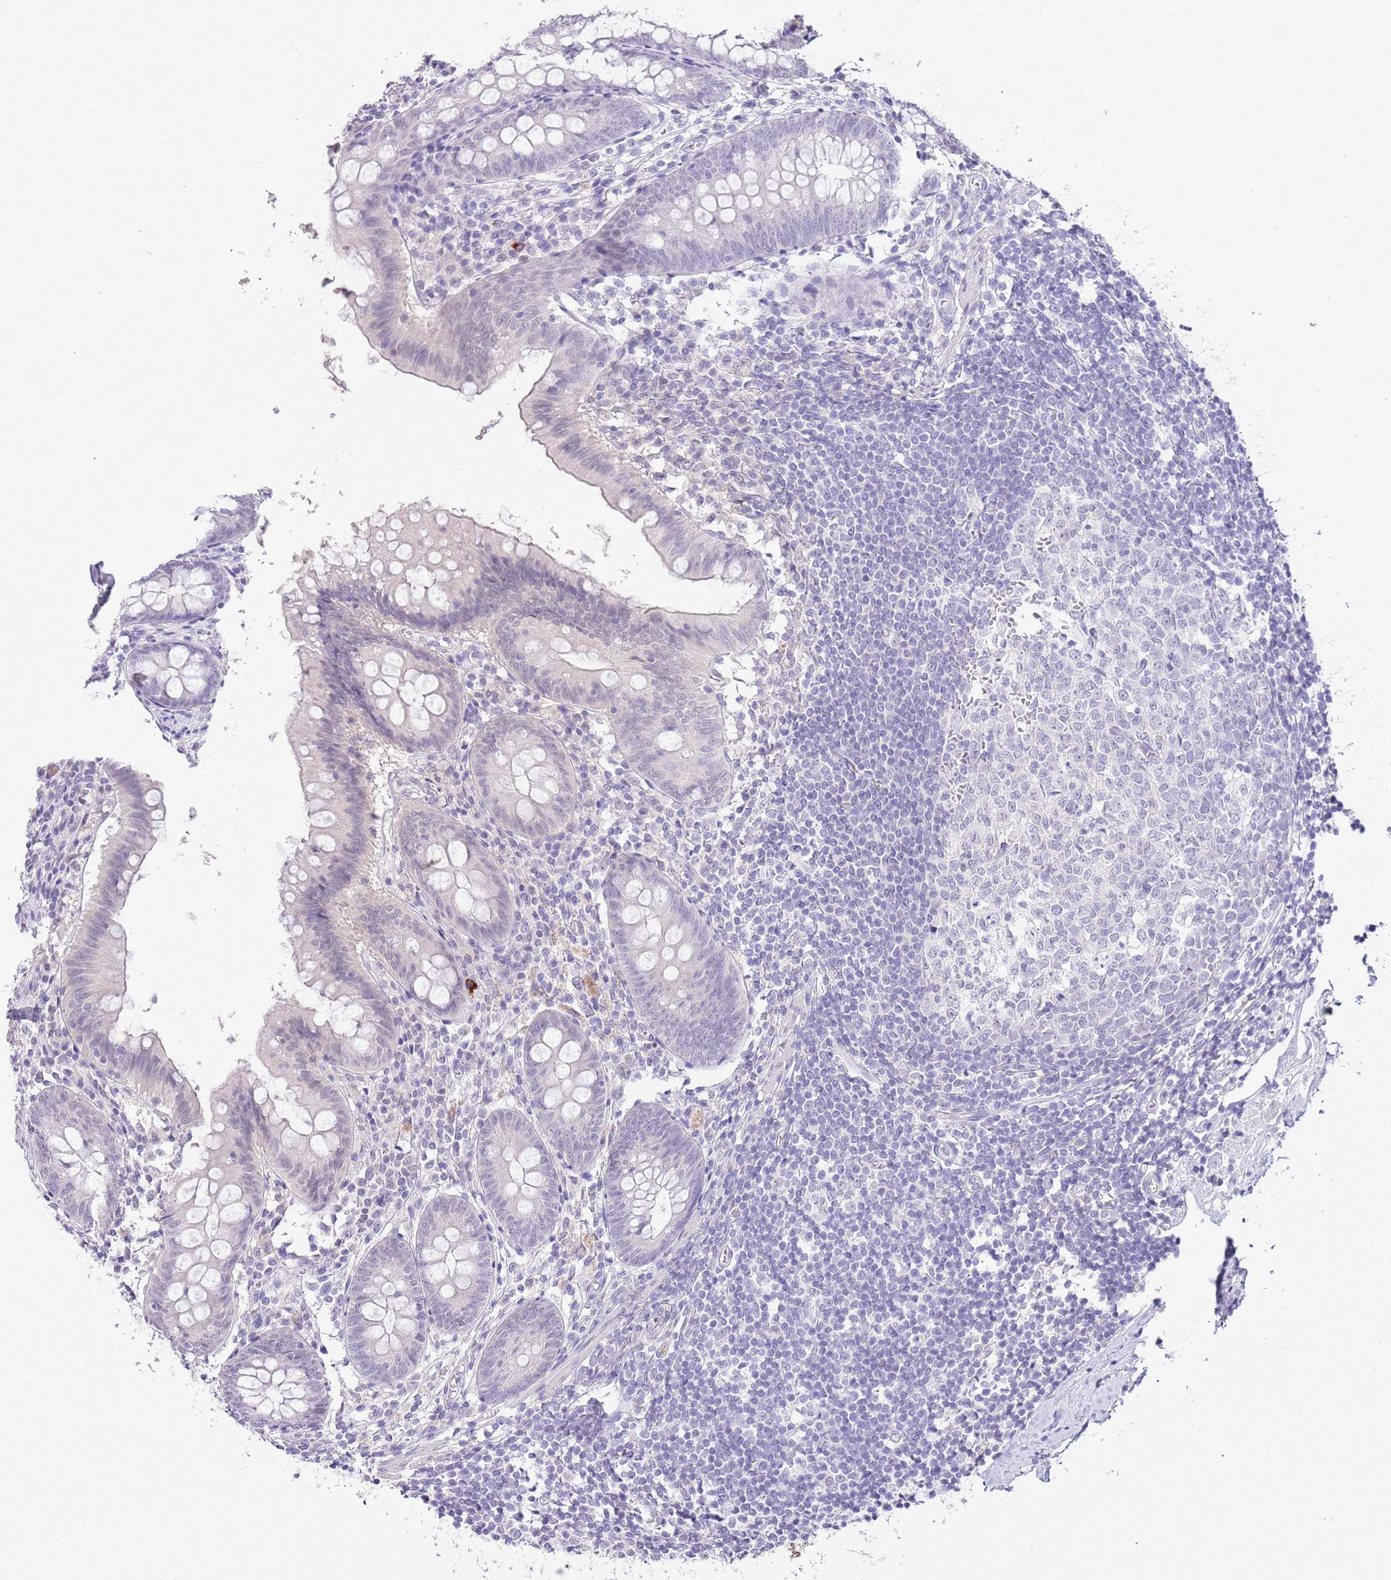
{"staining": {"intensity": "negative", "quantity": "none", "location": "none"}, "tissue": "appendix", "cell_type": "Glandular cells", "image_type": "normal", "snomed": [{"axis": "morphology", "description": "Normal tissue, NOS"}, {"axis": "topography", "description": "Appendix"}], "caption": "An IHC image of benign appendix is shown. There is no staining in glandular cells of appendix.", "gene": "MIDN", "patient": {"sex": "female", "age": 51}}